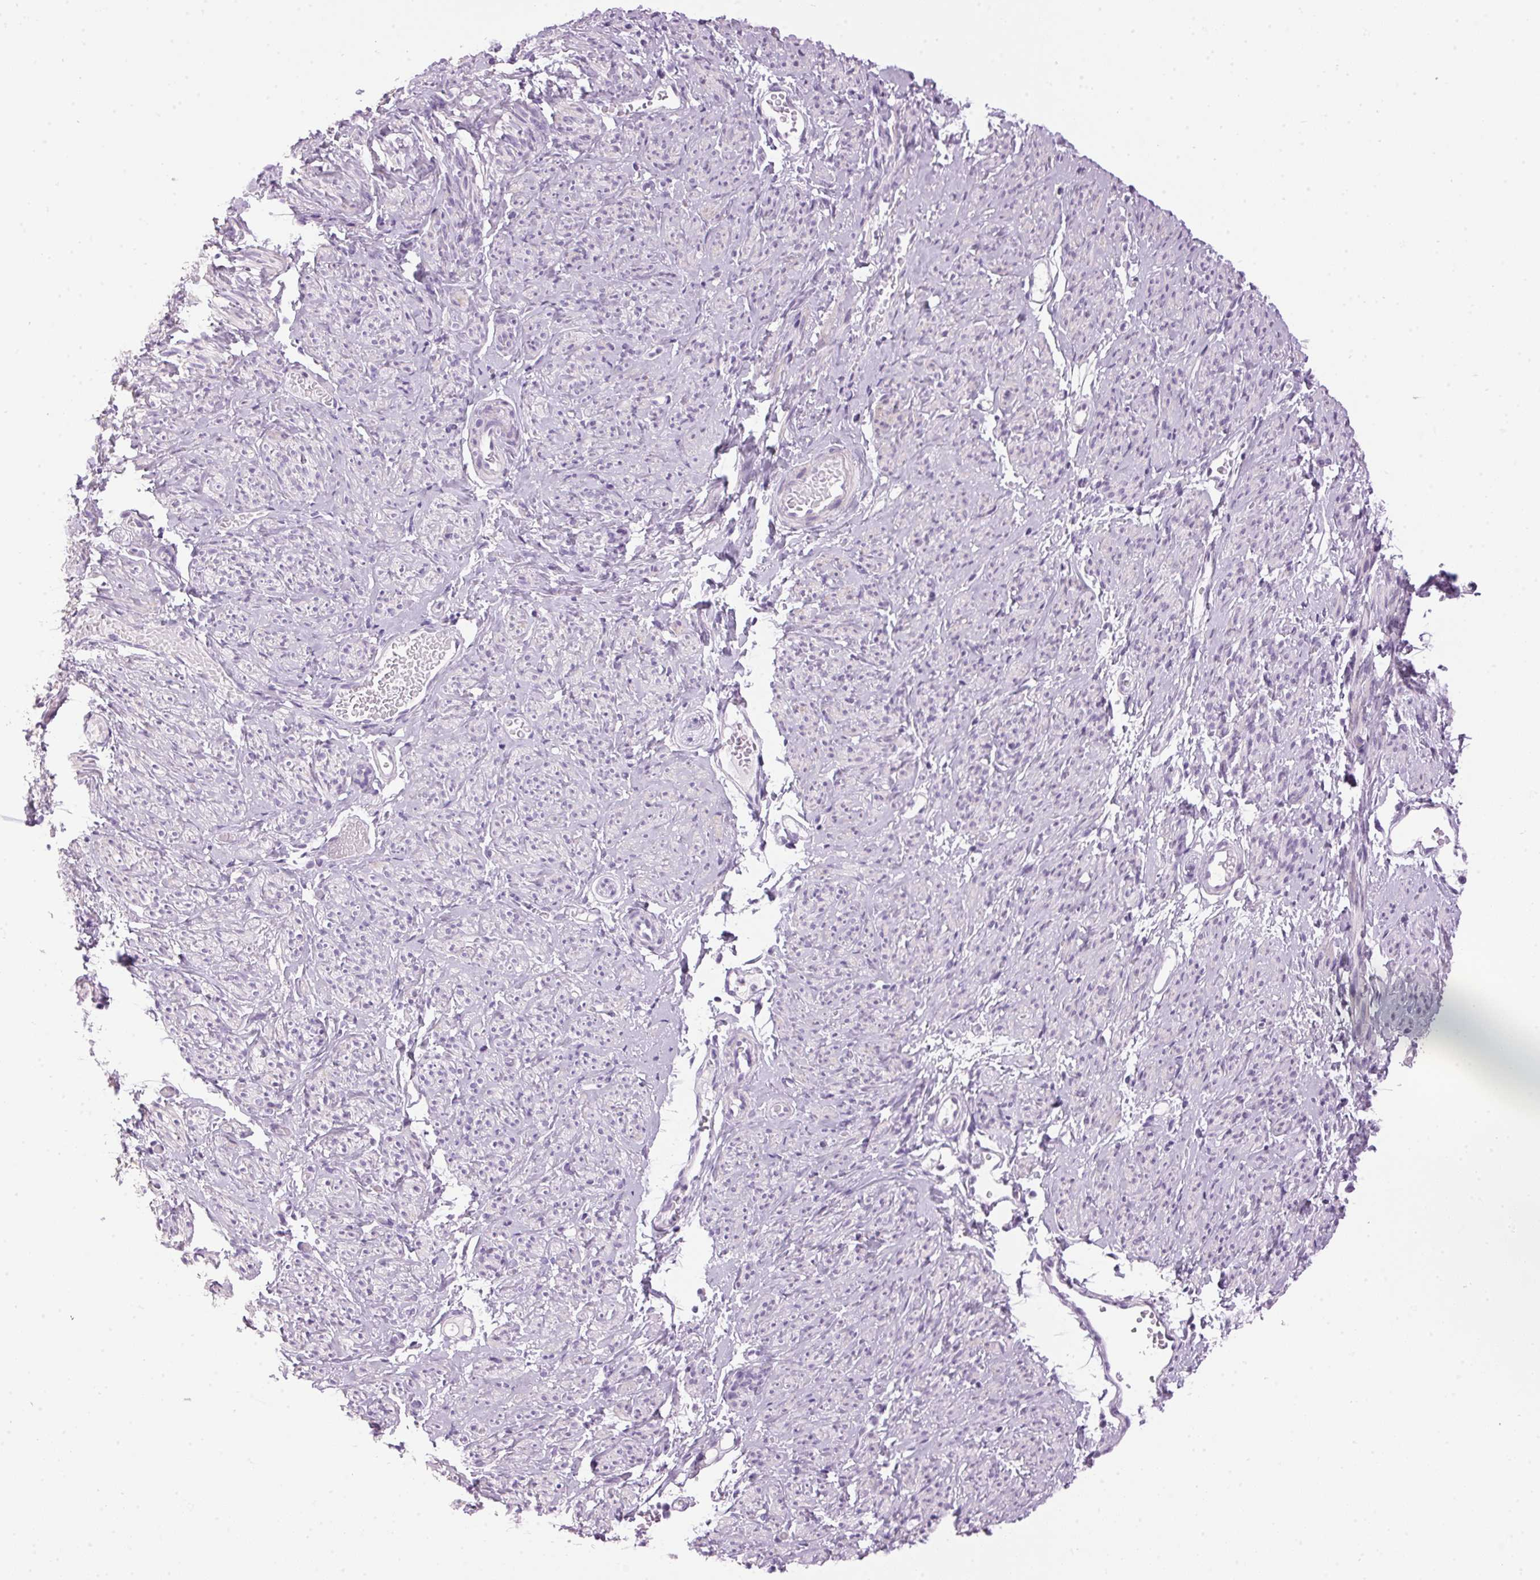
{"staining": {"intensity": "weak", "quantity": "25%-75%", "location": "cytoplasmic/membranous"}, "tissue": "smooth muscle", "cell_type": "Smooth muscle cells", "image_type": "normal", "snomed": [{"axis": "morphology", "description": "Normal tissue, NOS"}, {"axis": "topography", "description": "Smooth muscle"}], "caption": "Immunohistochemical staining of normal human smooth muscle shows weak cytoplasmic/membranous protein positivity in approximately 25%-75% of smooth muscle cells.", "gene": "SP7", "patient": {"sex": "female", "age": 65}}